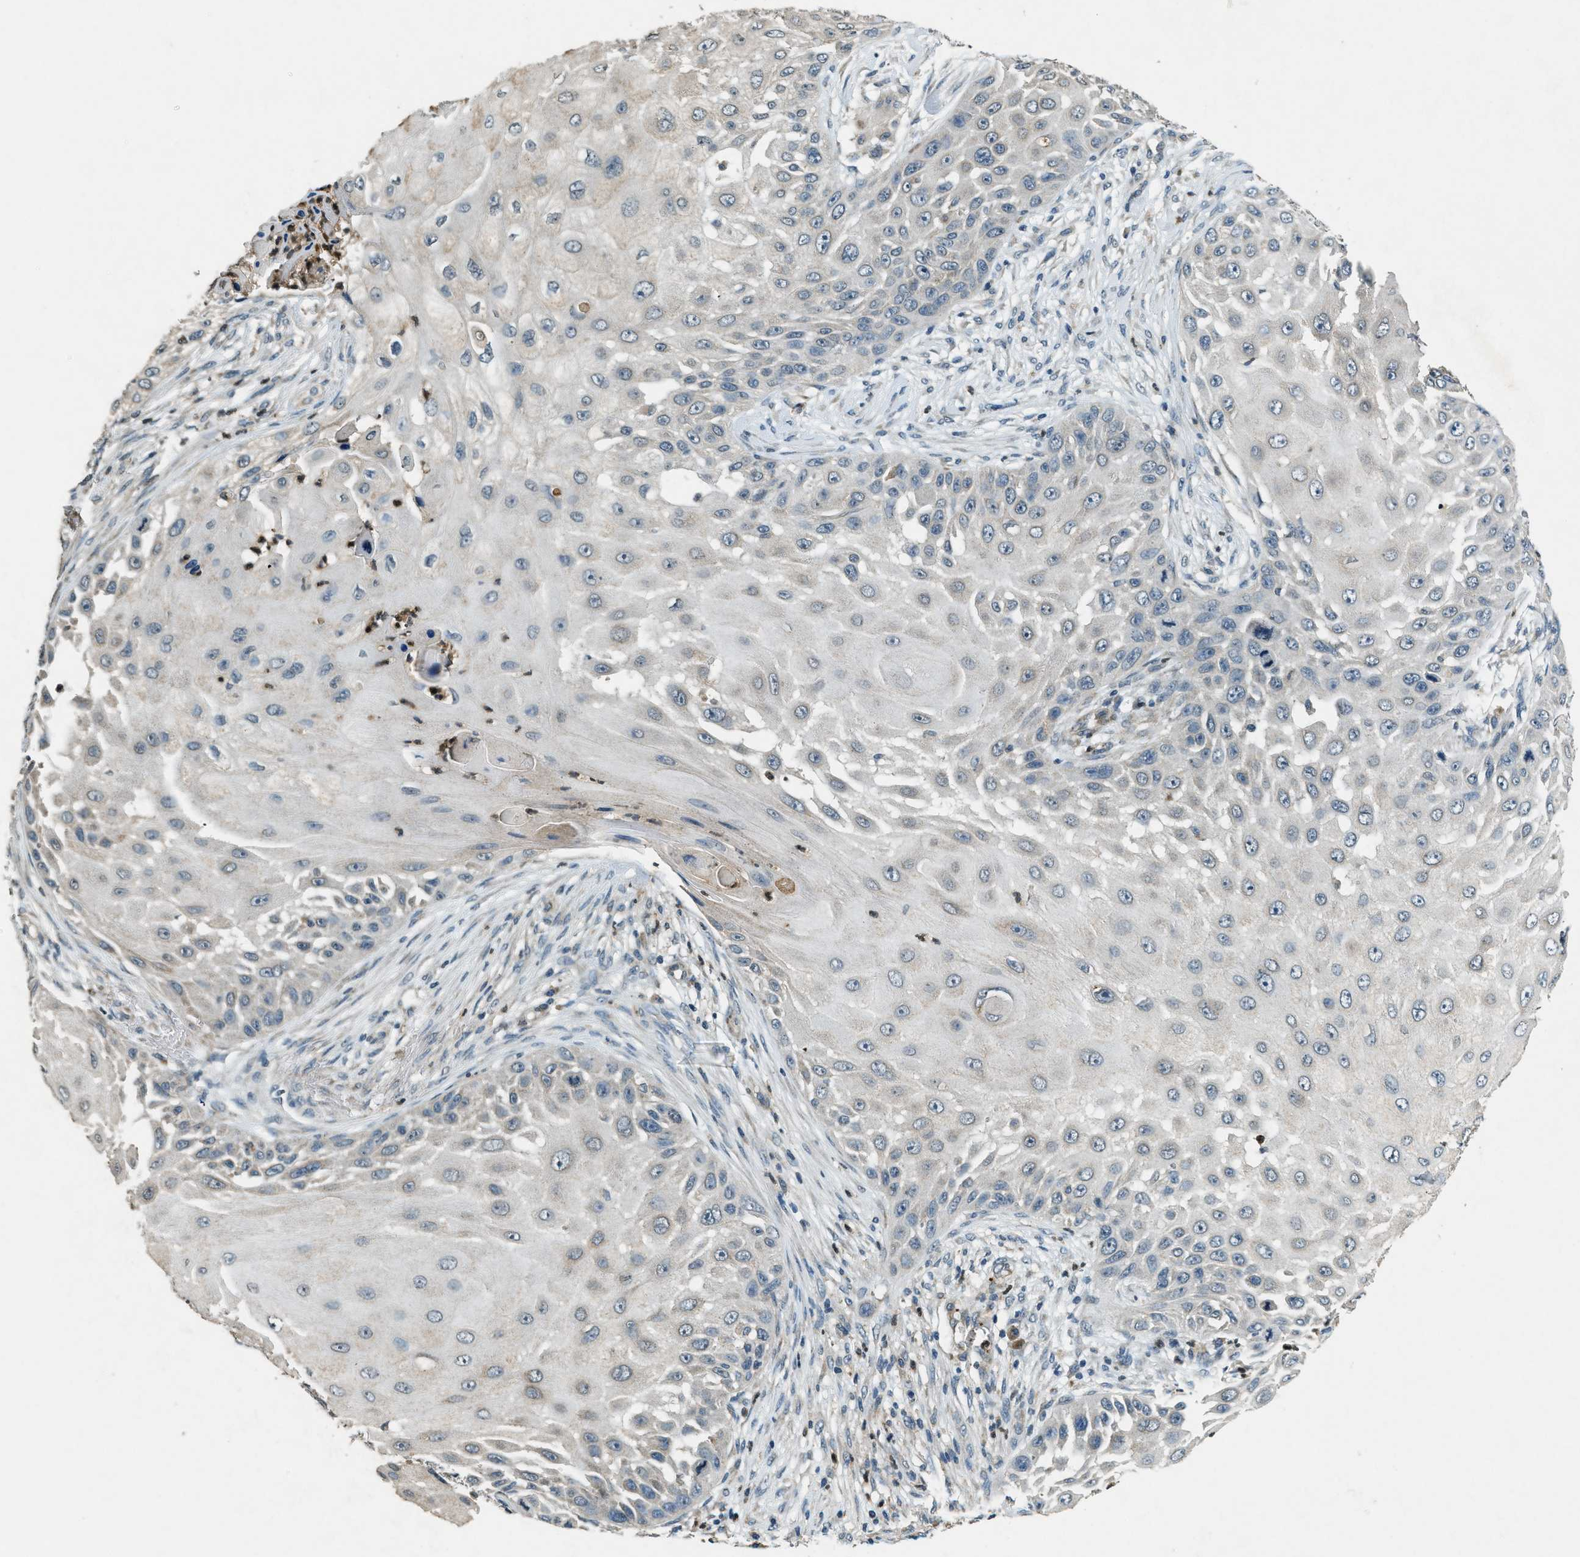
{"staining": {"intensity": "negative", "quantity": "none", "location": "none"}, "tissue": "skin cancer", "cell_type": "Tumor cells", "image_type": "cancer", "snomed": [{"axis": "morphology", "description": "Squamous cell carcinoma, NOS"}, {"axis": "topography", "description": "Skin"}], "caption": "IHC image of skin cancer stained for a protein (brown), which exhibits no positivity in tumor cells.", "gene": "RAB3D", "patient": {"sex": "female", "age": 44}}